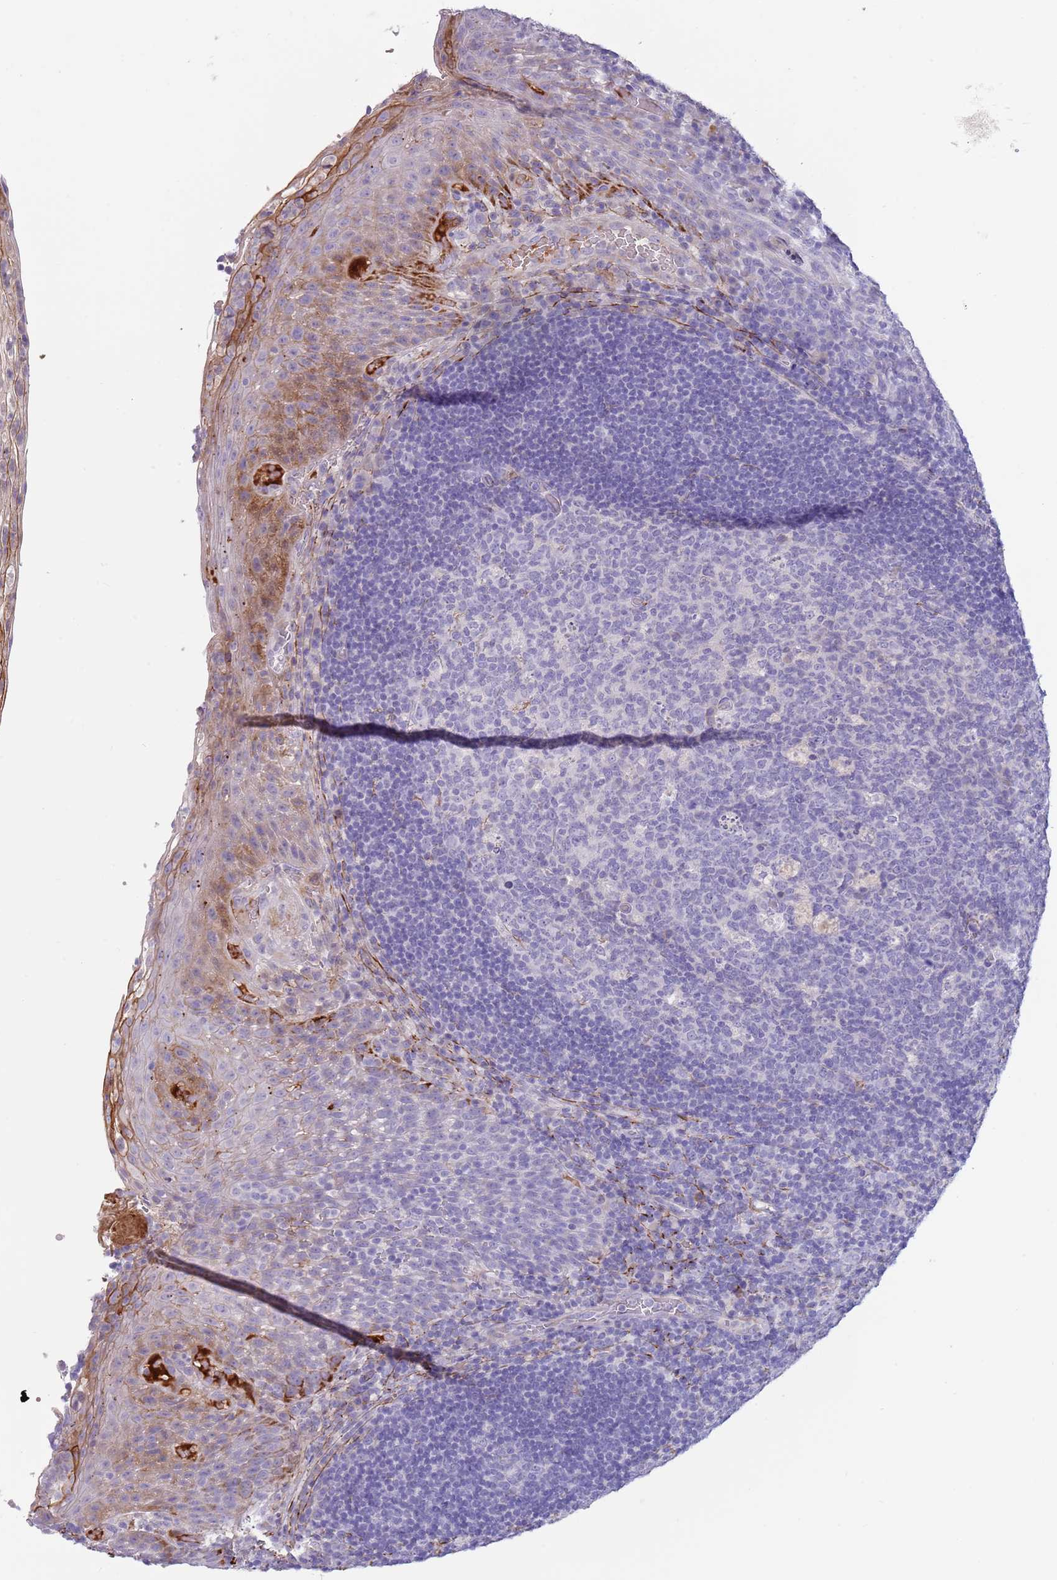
{"staining": {"intensity": "negative", "quantity": "none", "location": "none"}, "tissue": "tonsil", "cell_type": "Germinal center cells", "image_type": "normal", "snomed": [{"axis": "morphology", "description": "Normal tissue, NOS"}, {"axis": "topography", "description": "Tonsil"}], "caption": "A histopathology image of tonsil stained for a protein shows no brown staining in germinal center cells.", "gene": "LEPROTL1", "patient": {"sex": "male", "age": 17}}